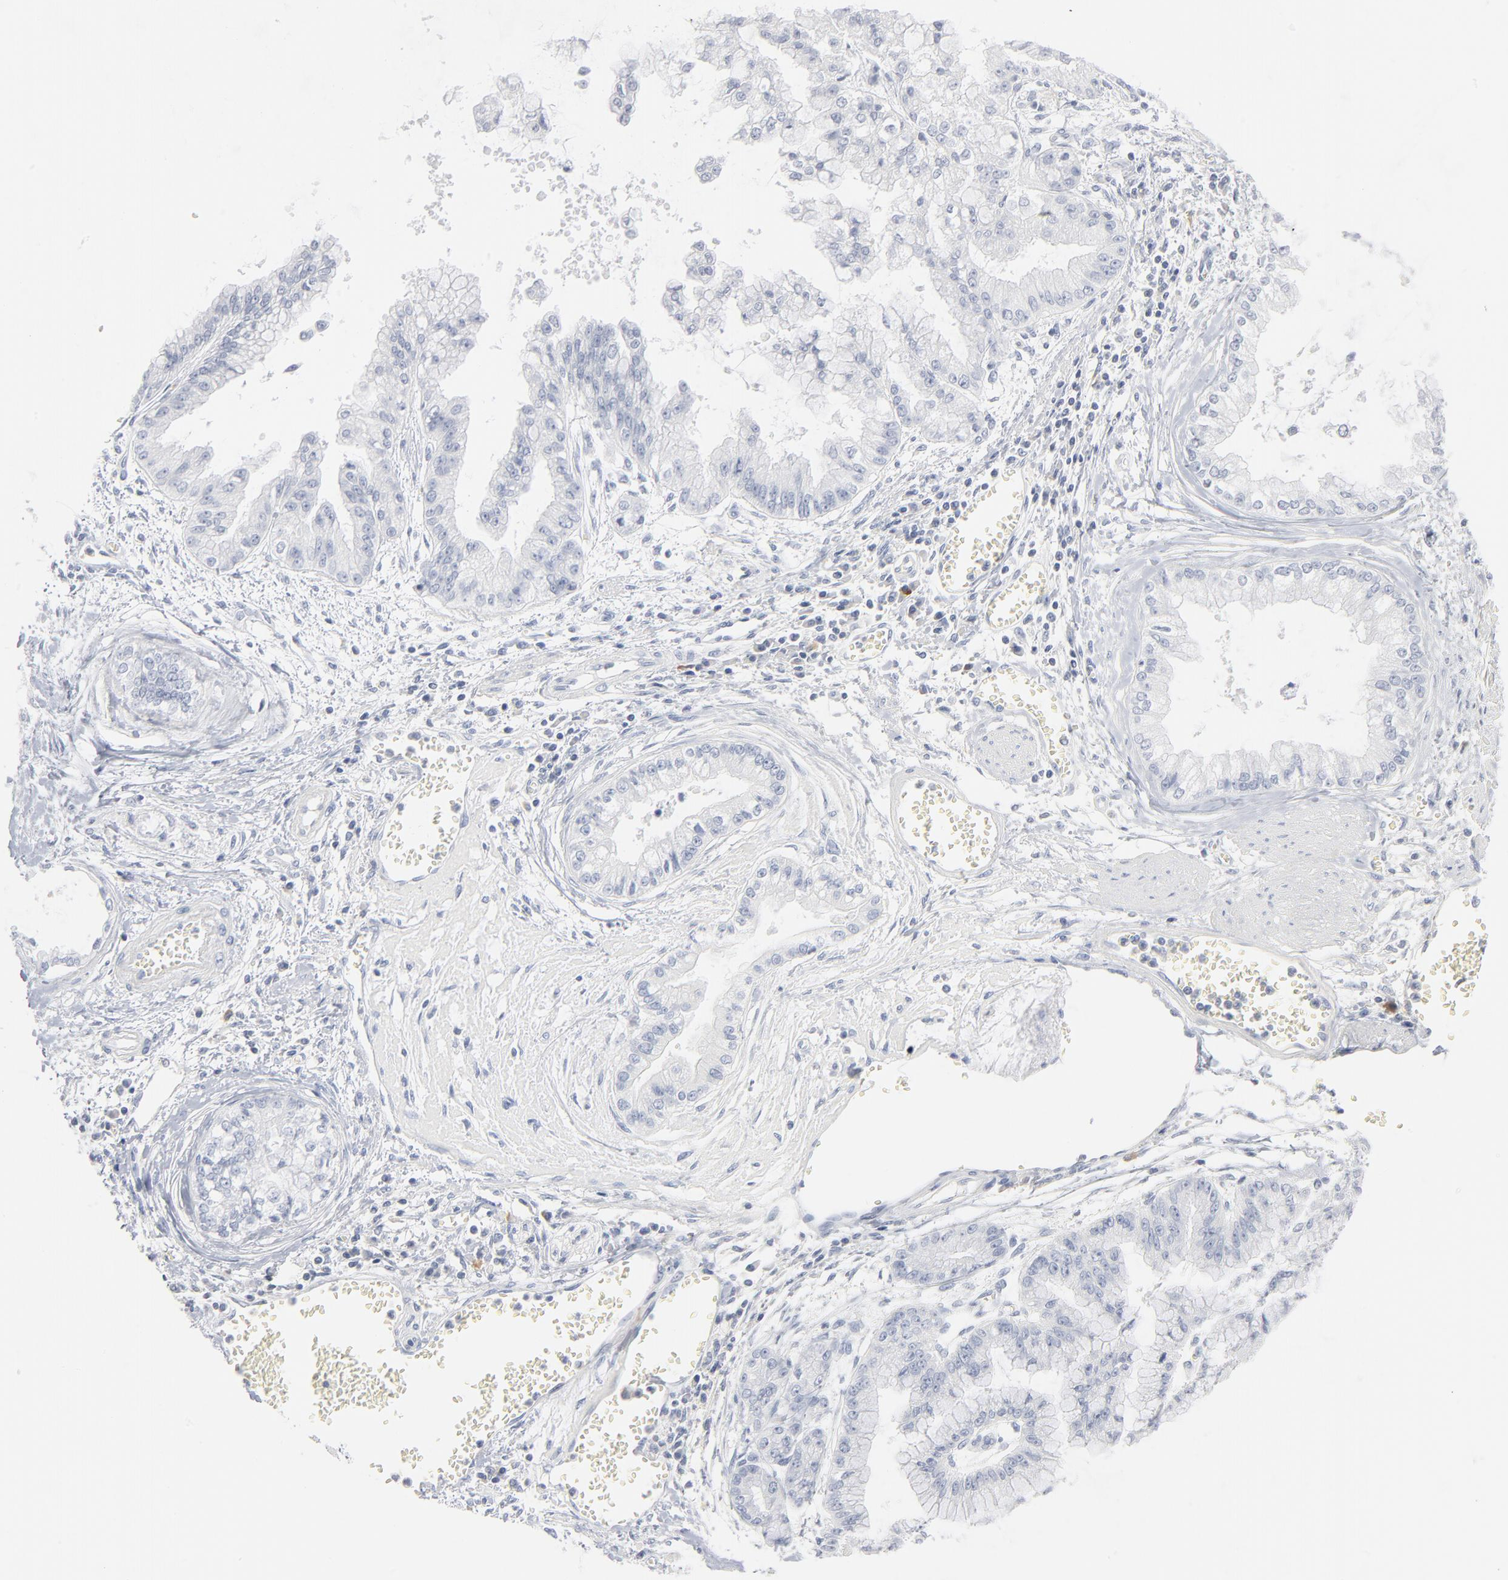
{"staining": {"intensity": "negative", "quantity": "none", "location": "none"}, "tissue": "liver cancer", "cell_type": "Tumor cells", "image_type": "cancer", "snomed": [{"axis": "morphology", "description": "Cholangiocarcinoma"}, {"axis": "topography", "description": "Liver"}], "caption": "Immunohistochemistry of human liver cholangiocarcinoma reveals no expression in tumor cells. (DAB (3,3'-diaminobenzidine) immunohistochemistry (IHC), high magnification).", "gene": "PTK2B", "patient": {"sex": "female", "age": 79}}